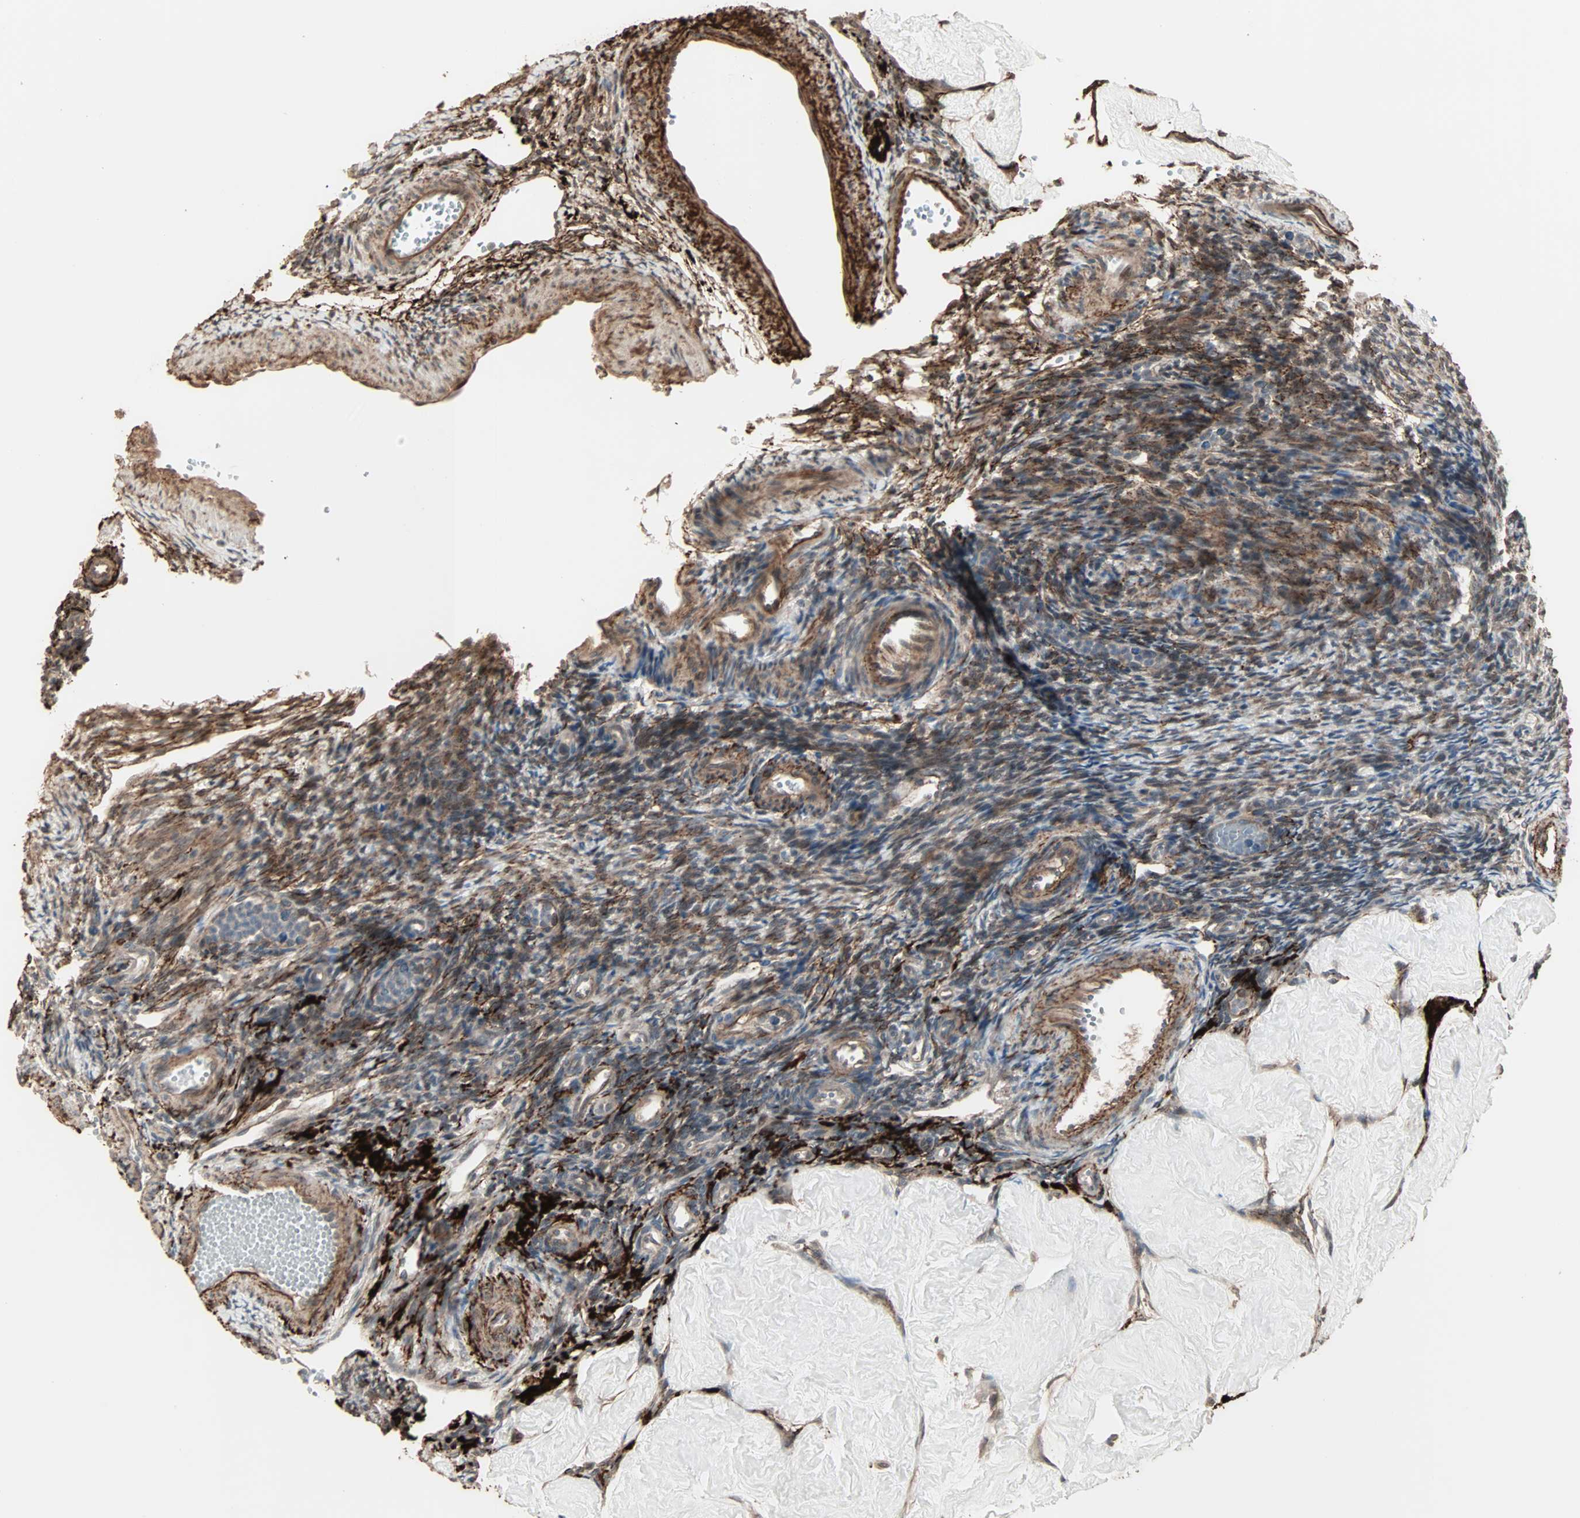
{"staining": {"intensity": "weak", "quantity": ">75%", "location": "cytoplasmic/membranous"}, "tissue": "ovary", "cell_type": "Follicle cells", "image_type": "normal", "snomed": [{"axis": "morphology", "description": "Normal tissue, NOS"}, {"axis": "topography", "description": "Ovary"}], "caption": "An immunohistochemistry (IHC) photomicrograph of unremarkable tissue is shown. Protein staining in brown labels weak cytoplasmic/membranous positivity in ovary within follicle cells.", "gene": "CALCRL", "patient": {"sex": "female", "age": 33}}